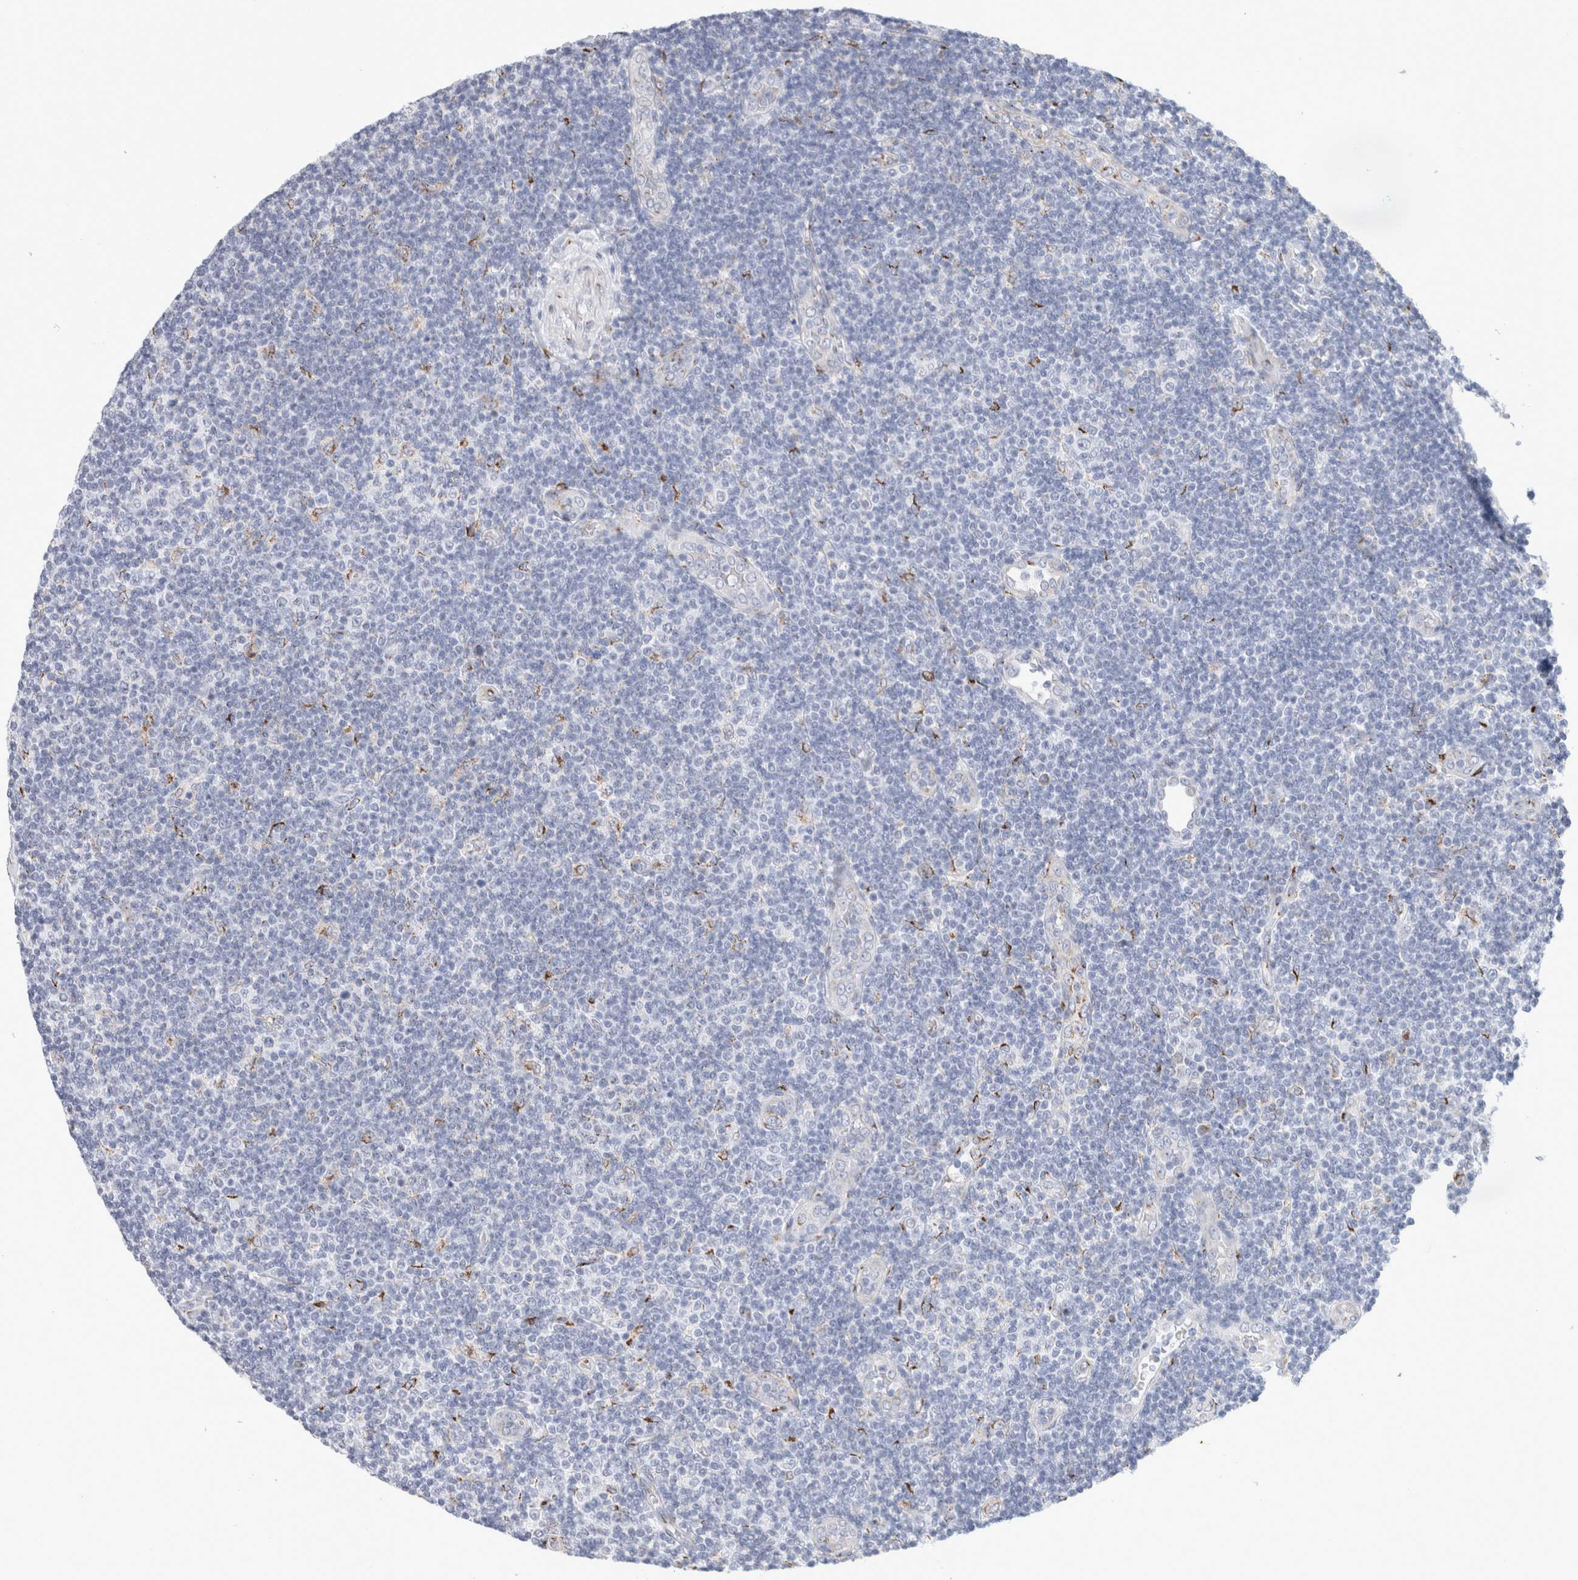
{"staining": {"intensity": "negative", "quantity": "none", "location": "none"}, "tissue": "lymphoma", "cell_type": "Tumor cells", "image_type": "cancer", "snomed": [{"axis": "morphology", "description": "Malignant lymphoma, non-Hodgkin's type, Low grade"}, {"axis": "topography", "description": "Lymph node"}], "caption": "Tumor cells show no significant positivity in malignant lymphoma, non-Hodgkin's type (low-grade).", "gene": "MCFD2", "patient": {"sex": "male", "age": 83}}